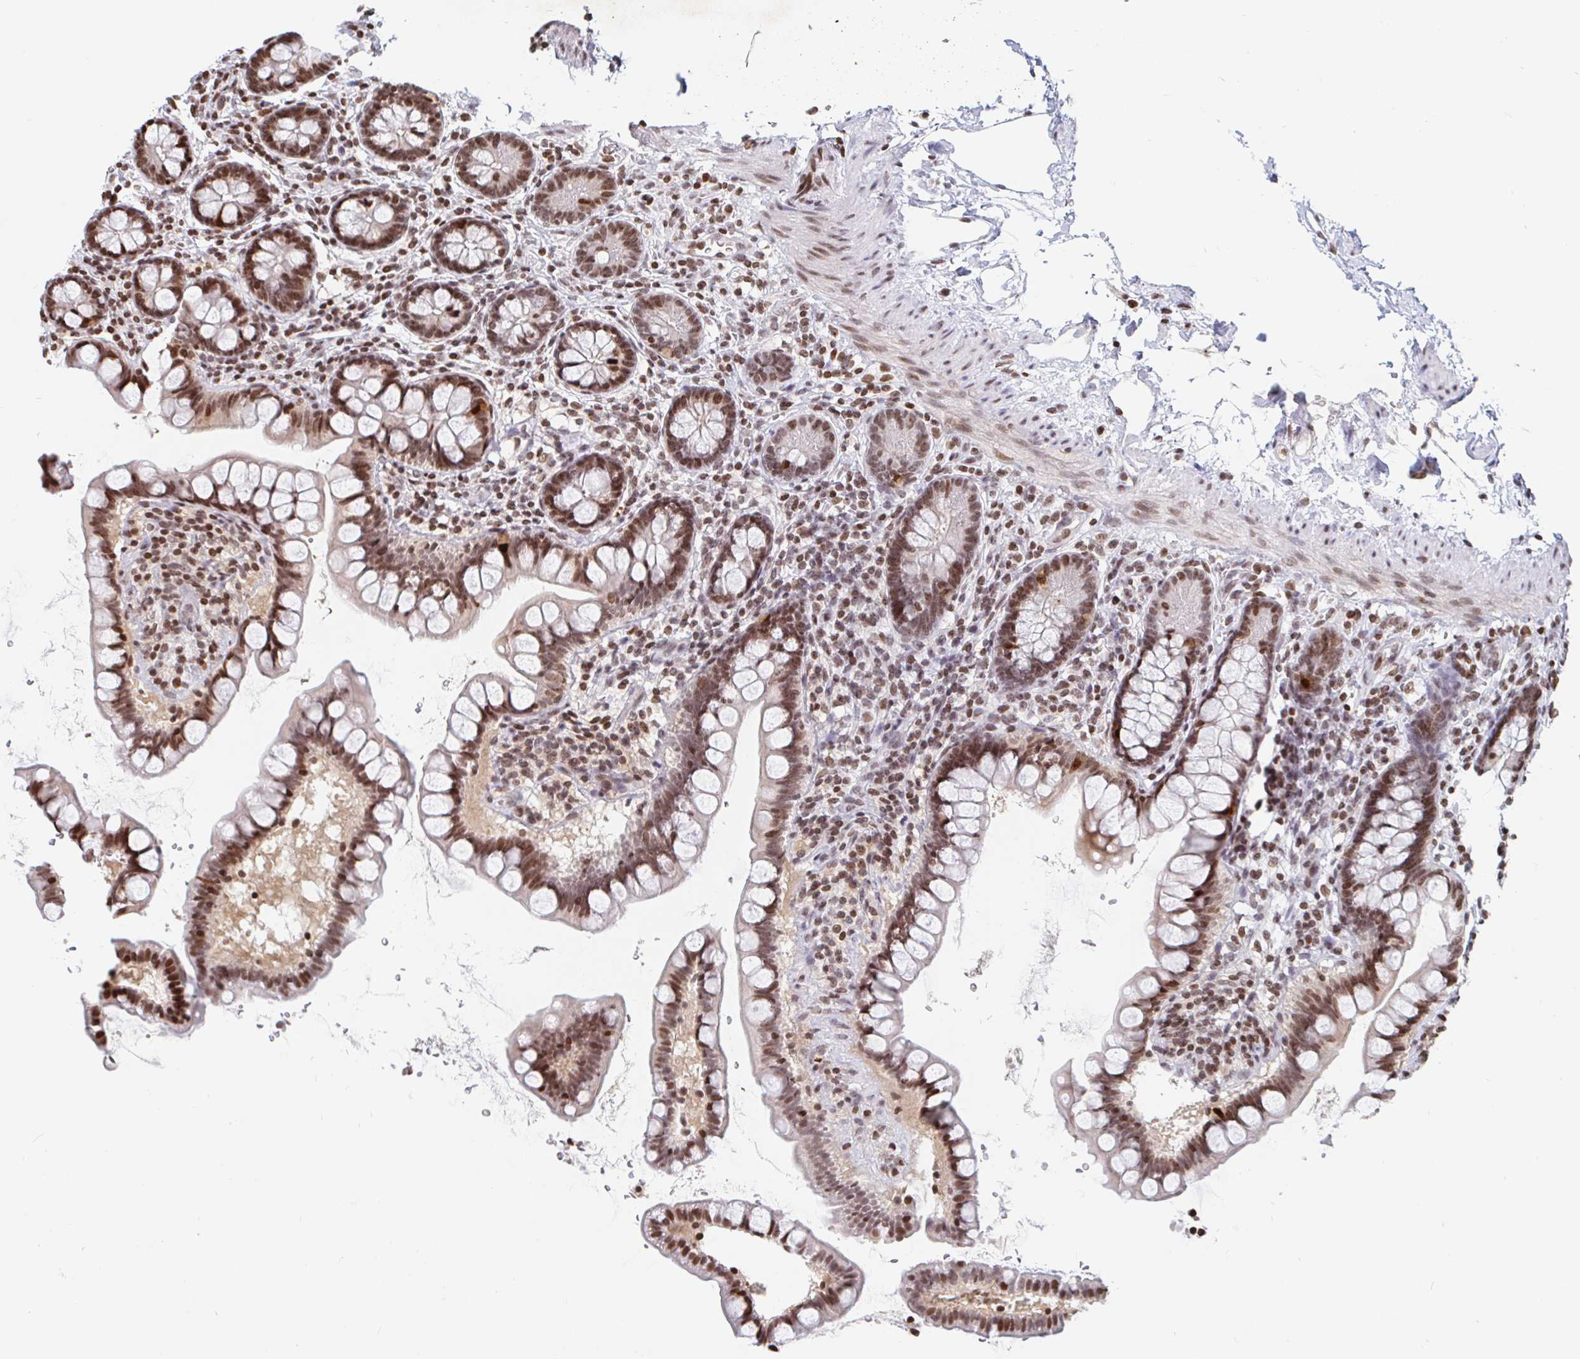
{"staining": {"intensity": "moderate", "quantity": ">75%", "location": "nuclear"}, "tissue": "small intestine", "cell_type": "Glandular cells", "image_type": "normal", "snomed": [{"axis": "morphology", "description": "Normal tissue, NOS"}, {"axis": "topography", "description": "Small intestine"}], "caption": "Brown immunohistochemical staining in benign small intestine reveals moderate nuclear staining in about >75% of glandular cells. Nuclei are stained in blue.", "gene": "HOXC10", "patient": {"sex": "female", "age": 84}}